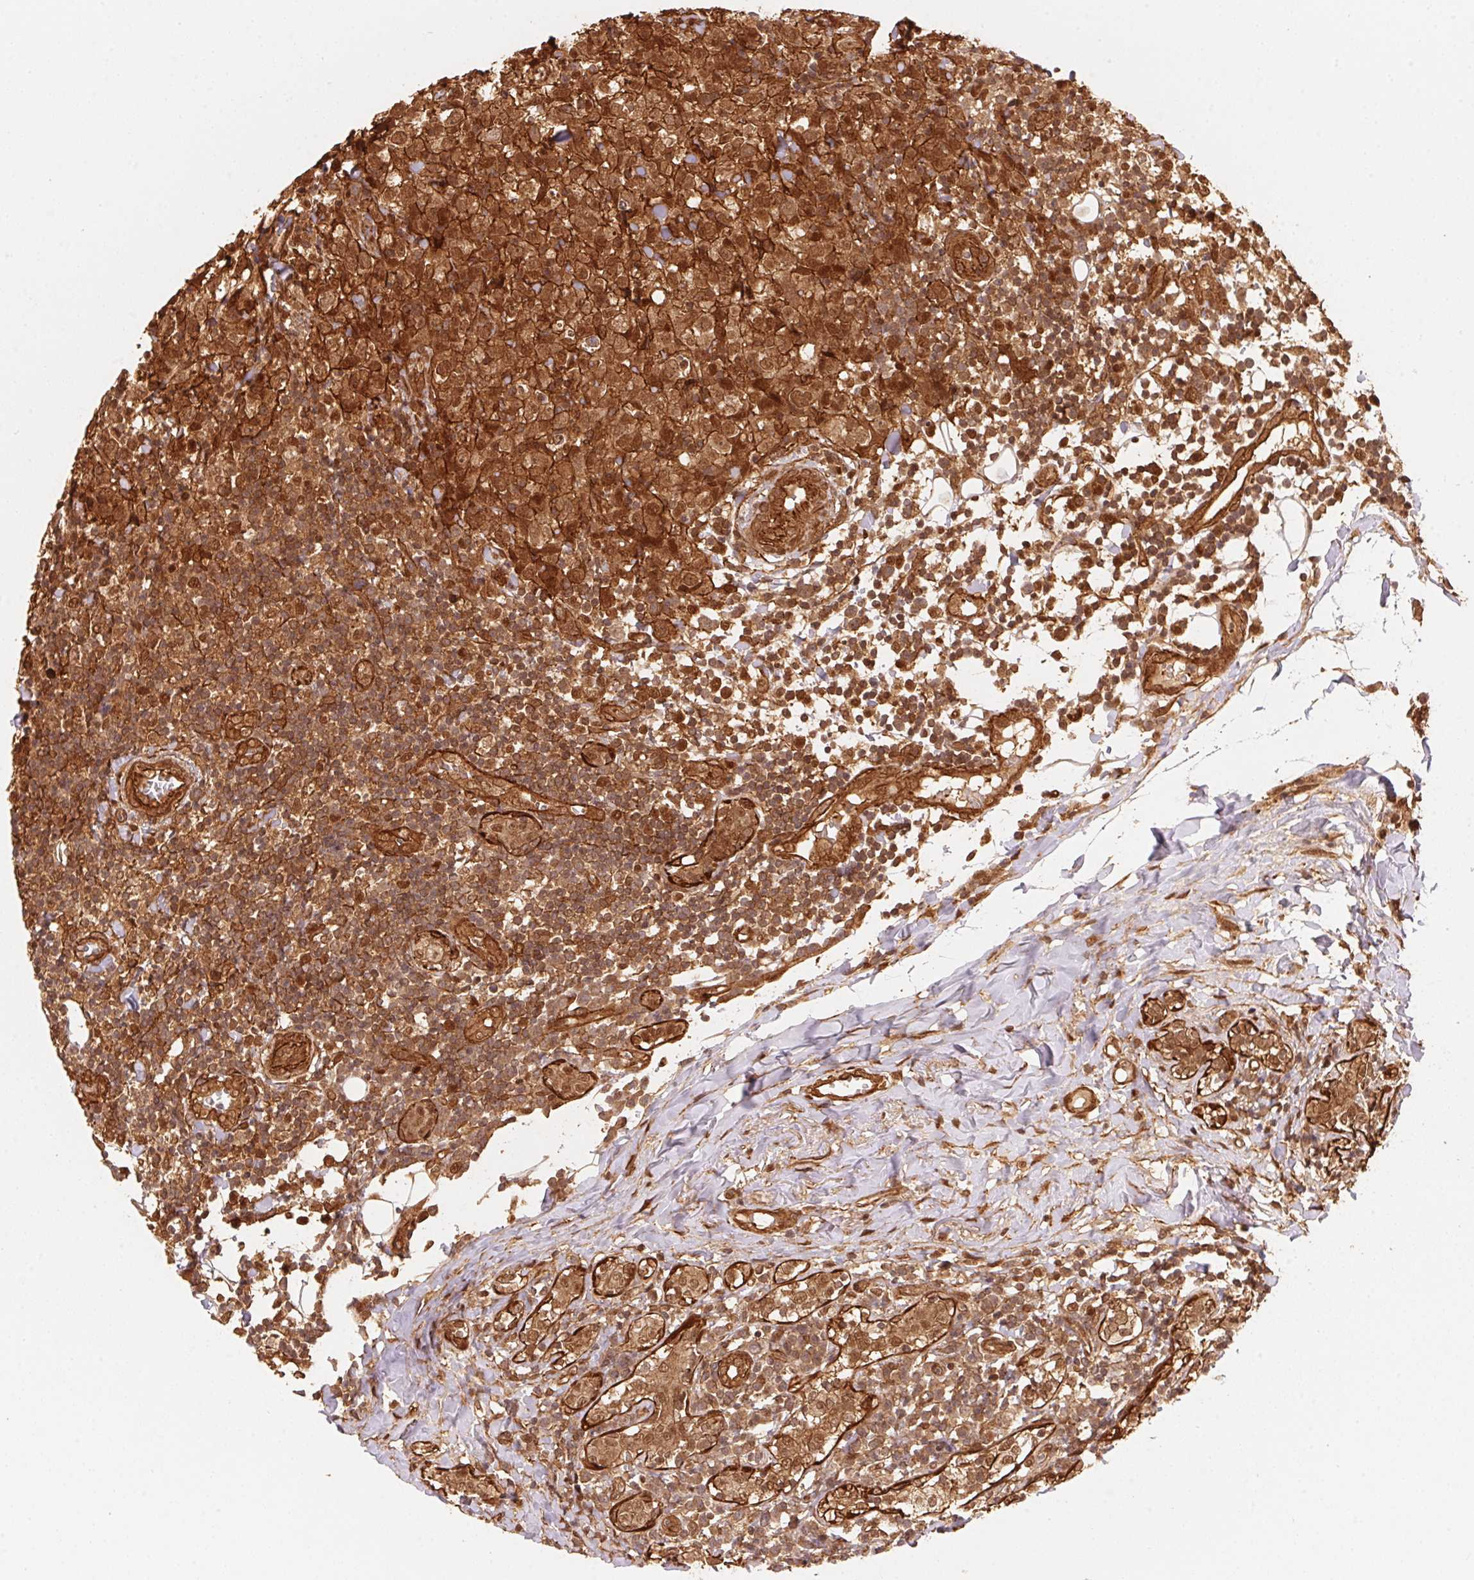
{"staining": {"intensity": "moderate", "quantity": ">75%", "location": "cytoplasmic/membranous,nuclear"}, "tissue": "breast cancer", "cell_type": "Tumor cells", "image_type": "cancer", "snomed": [{"axis": "morphology", "description": "Duct carcinoma"}, {"axis": "topography", "description": "Breast"}], "caption": "Immunohistochemistry (IHC) photomicrograph of breast intraductal carcinoma stained for a protein (brown), which shows medium levels of moderate cytoplasmic/membranous and nuclear staining in about >75% of tumor cells.", "gene": "TNIP2", "patient": {"sex": "female", "age": 30}}